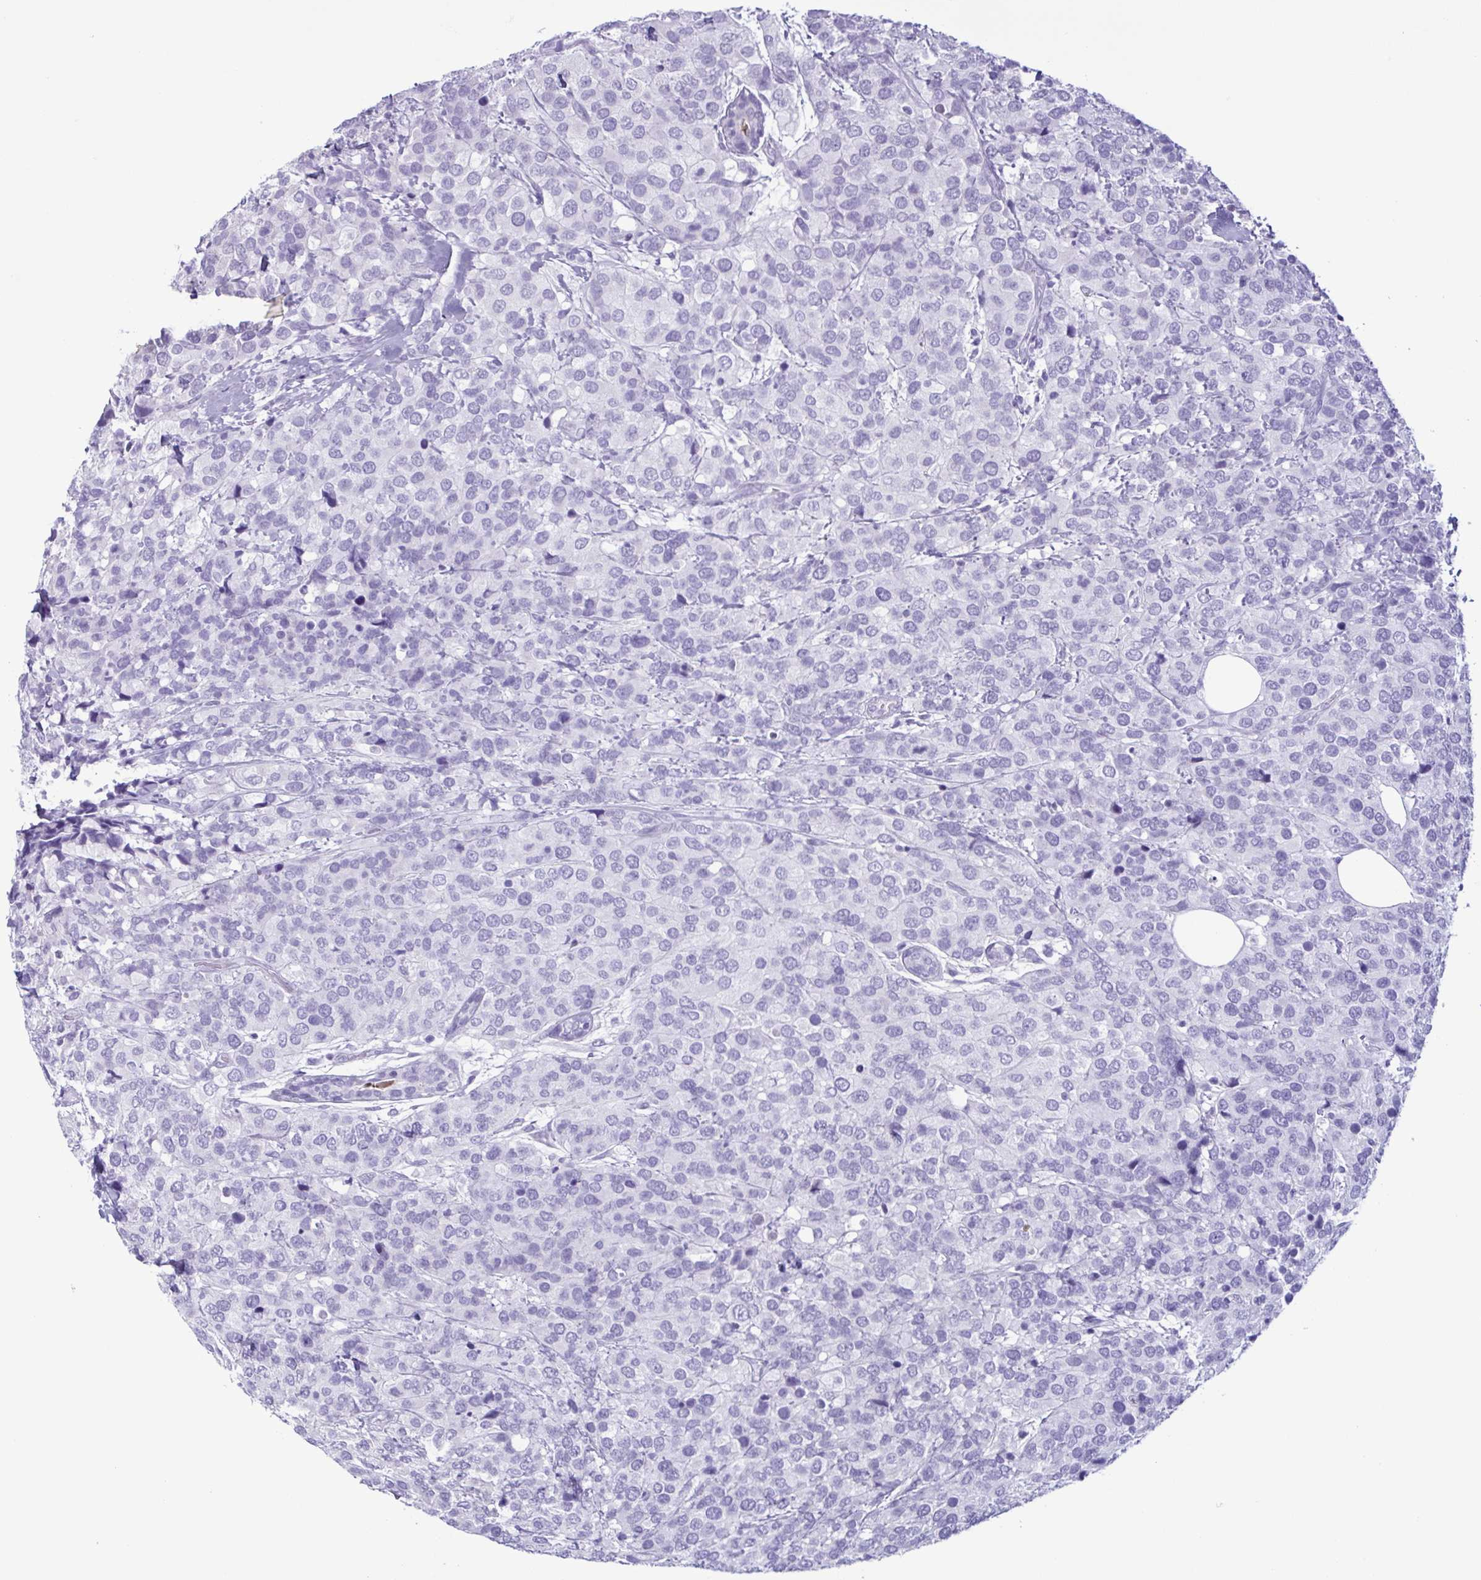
{"staining": {"intensity": "negative", "quantity": "none", "location": "none"}, "tissue": "breast cancer", "cell_type": "Tumor cells", "image_type": "cancer", "snomed": [{"axis": "morphology", "description": "Lobular carcinoma"}, {"axis": "topography", "description": "Breast"}], "caption": "IHC photomicrograph of breast lobular carcinoma stained for a protein (brown), which shows no staining in tumor cells.", "gene": "LTF", "patient": {"sex": "female", "age": 59}}